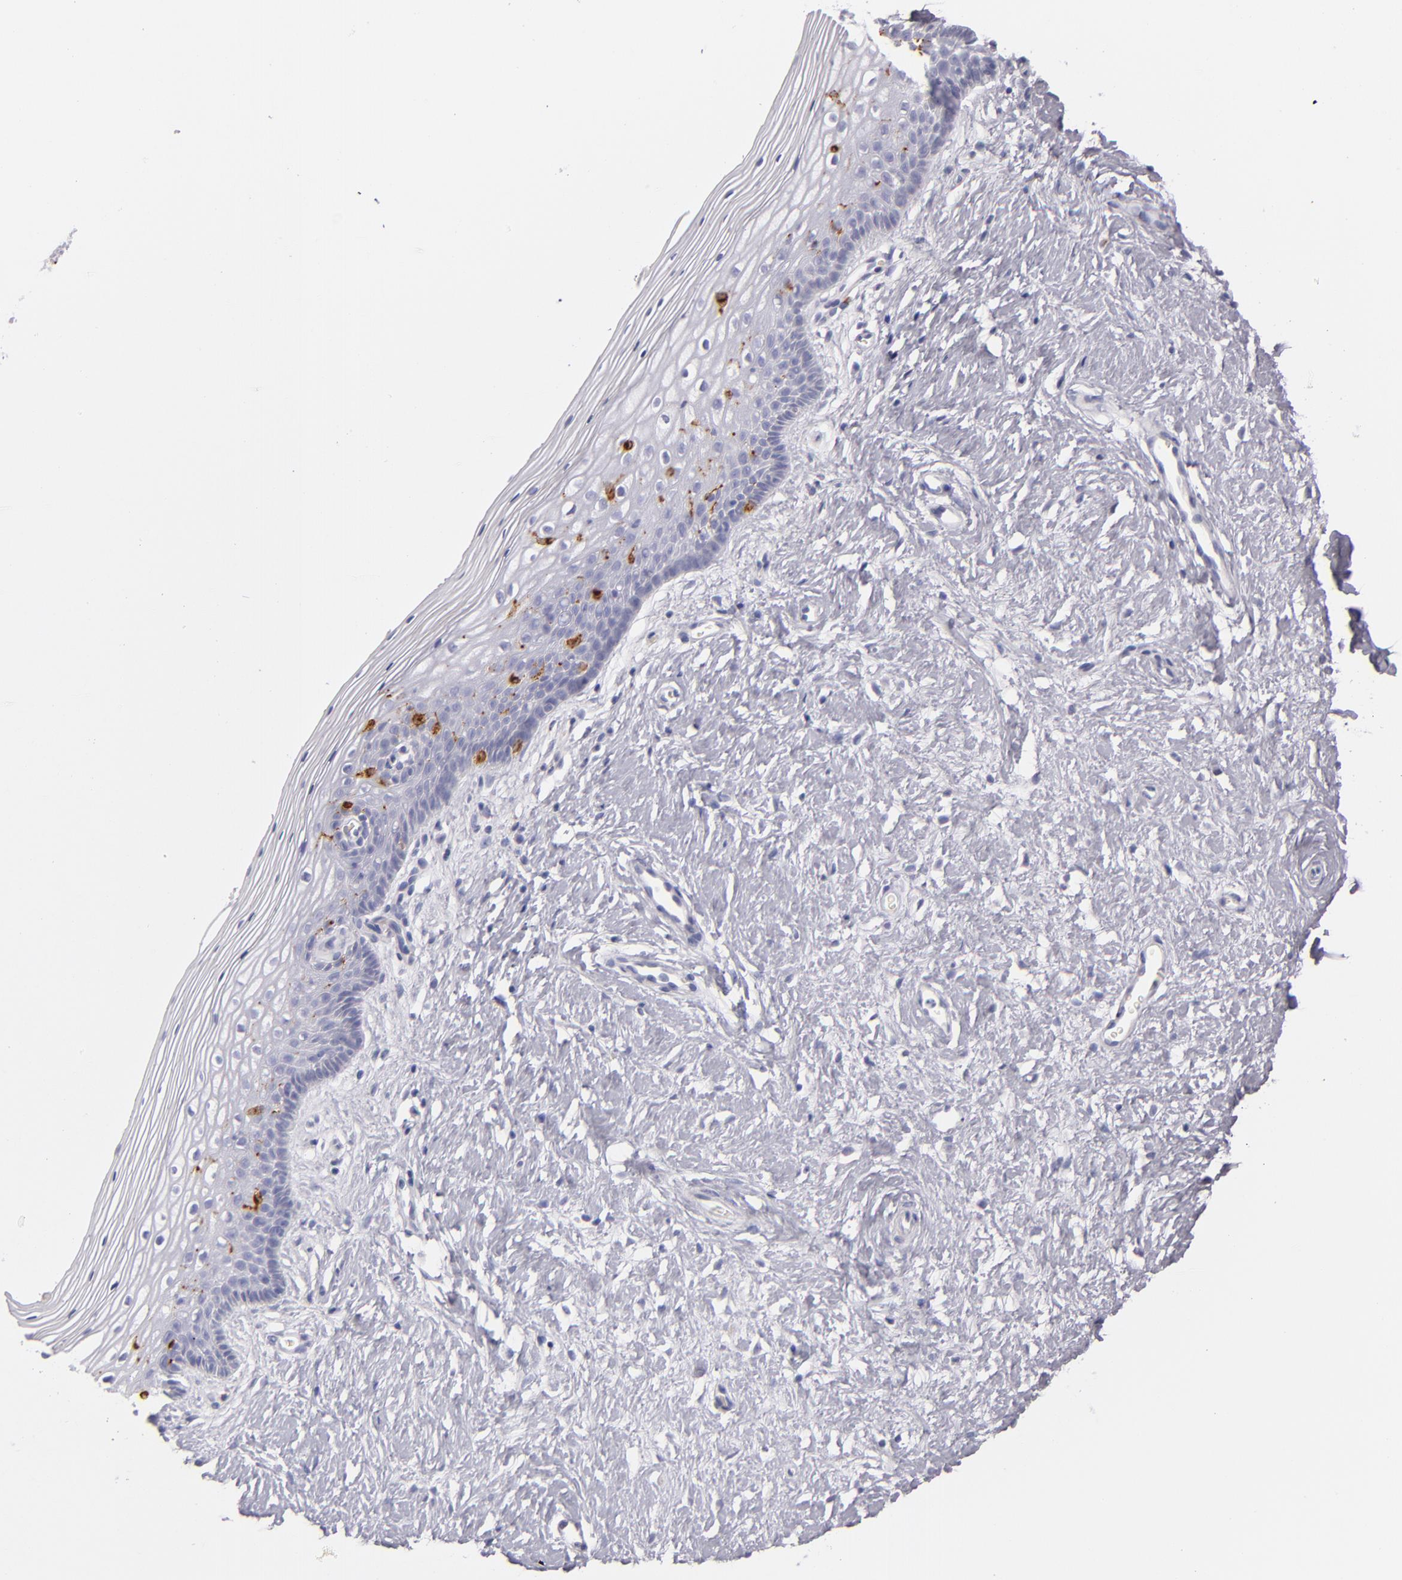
{"staining": {"intensity": "negative", "quantity": "none", "location": "none"}, "tissue": "vagina", "cell_type": "Squamous epithelial cells", "image_type": "normal", "snomed": [{"axis": "morphology", "description": "Normal tissue, NOS"}, {"axis": "topography", "description": "Vagina"}], "caption": "Histopathology image shows no protein staining in squamous epithelial cells of benign vagina.", "gene": "CD207", "patient": {"sex": "female", "age": 46}}